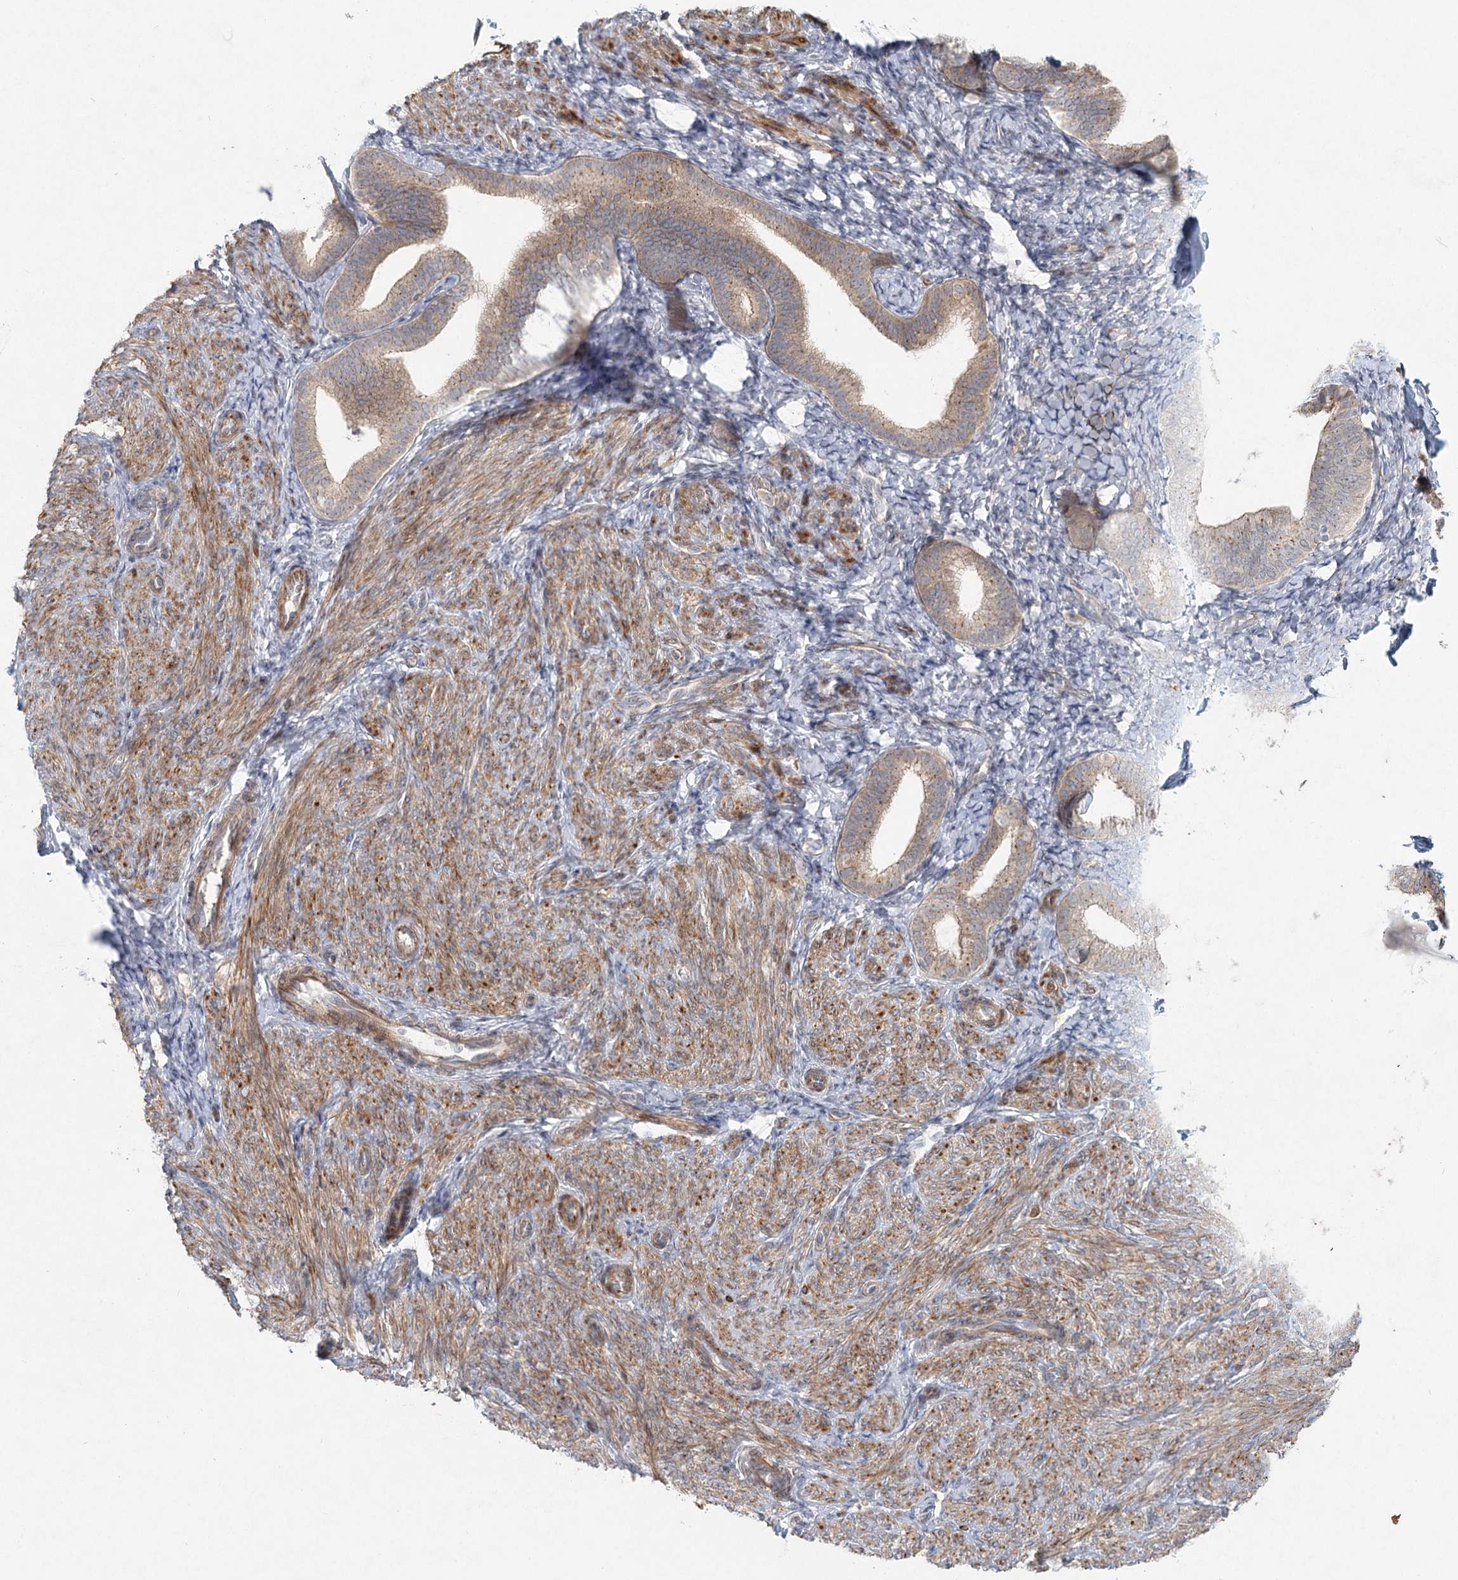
{"staining": {"intensity": "negative", "quantity": "none", "location": "none"}, "tissue": "endometrium", "cell_type": "Cells in endometrial stroma", "image_type": "normal", "snomed": [{"axis": "morphology", "description": "Normal tissue, NOS"}, {"axis": "topography", "description": "Endometrium"}], "caption": "Immunohistochemistry (IHC) histopathology image of normal endometrium: human endometrium stained with DAB (3,3'-diaminobenzidine) shows no significant protein expression in cells in endometrial stroma. (Brightfield microscopy of DAB immunohistochemistry (IHC) at high magnification).", "gene": "LRP2BP", "patient": {"sex": "female", "age": 72}}